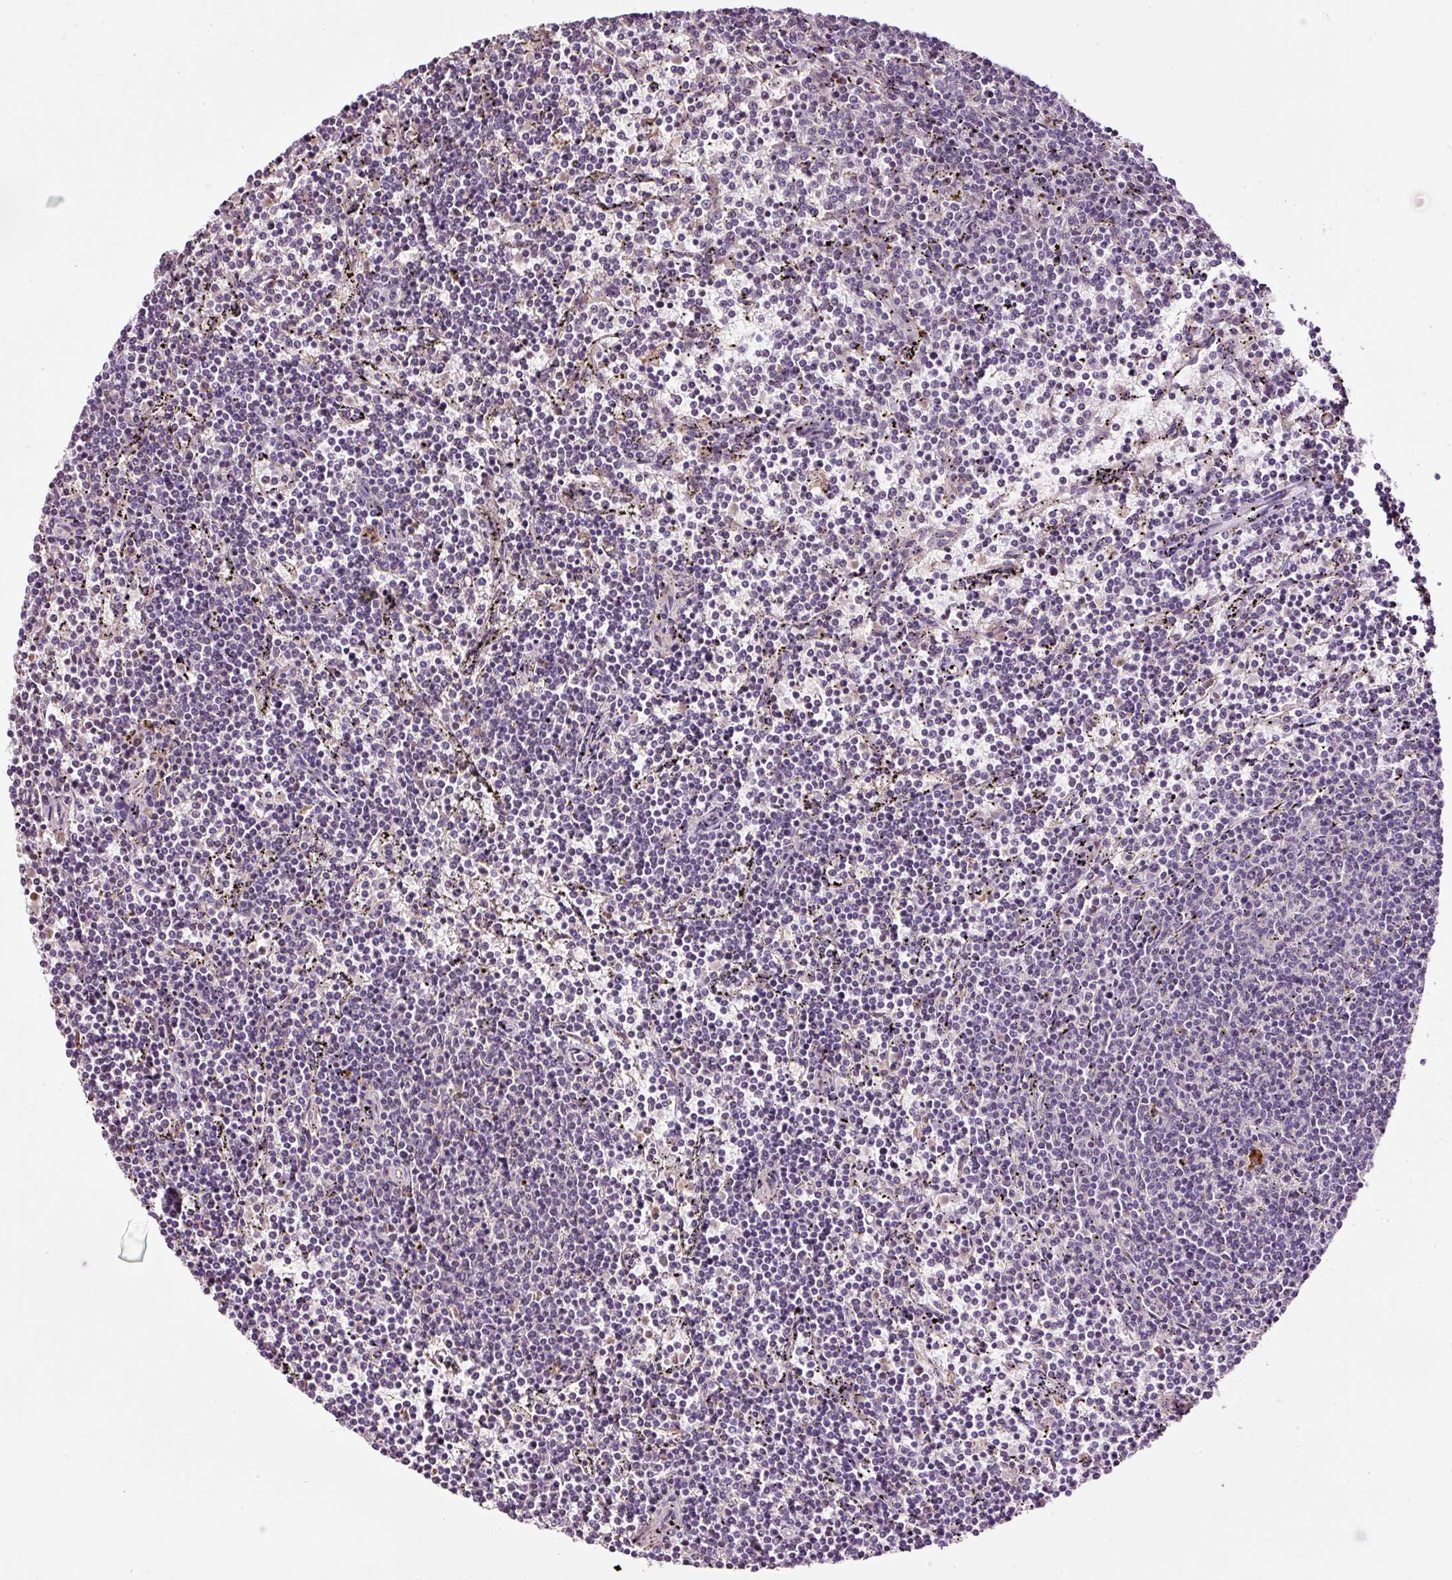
{"staining": {"intensity": "negative", "quantity": "none", "location": "none"}, "tissue": "lymphoma", "cell_type": "Tumor cells", "image_type": "cancer", "snomed": [{"axis": "morphology", "description": "Malignant lymphoma, non-Hodgkin's type, Low grade"}, {"axis": "topography", "description": "Spleen"}], "caption": "A photomicrograph of human malignant lymphoma, non-Hodgkin's type (low-grade) is negative for staining in tumor cells.", "gene": "ZNF639", "patient": {"sex": "female", "age": 50}}